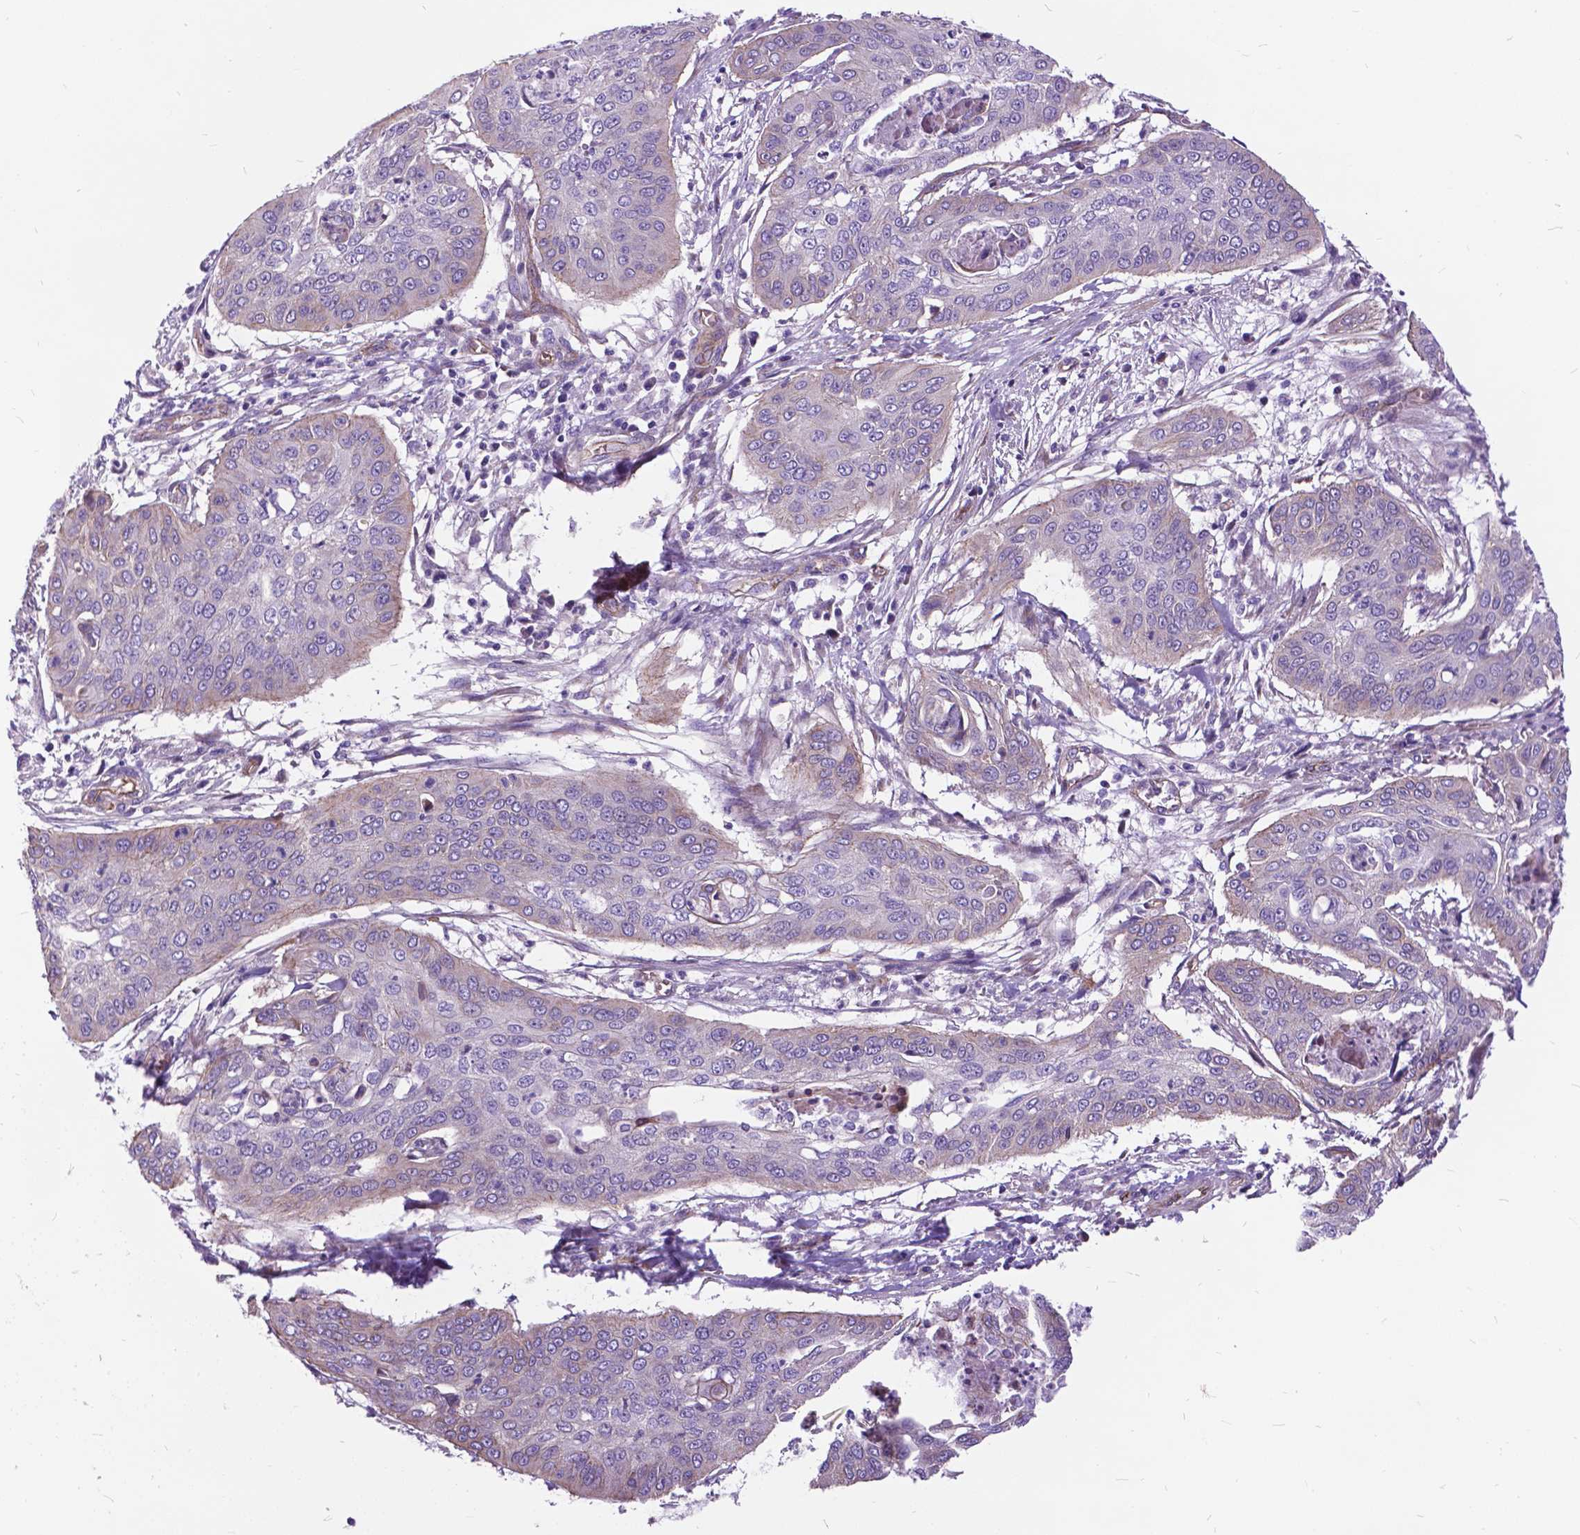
{"staining": {"intensity": "negative", "quantity": "none", "location": "none"}, "tissue": "cervical cancer", "cell_type": "Tumor cells", "image_type": "cancer", "snomed": [{"axis": "morphology", "description": "Squamous cell carcinoma, NOS"}, {"axis": "topography", "description": "Cervix"}], "caption": "DAB (3,3'-diaminobenzidine) immunohistochemical staining of cervical squamous cell carcinoma exhibits no significant expression in tumor cells.", "gene": "FLT4", "patient": {"sex": "female", "age": 39}}